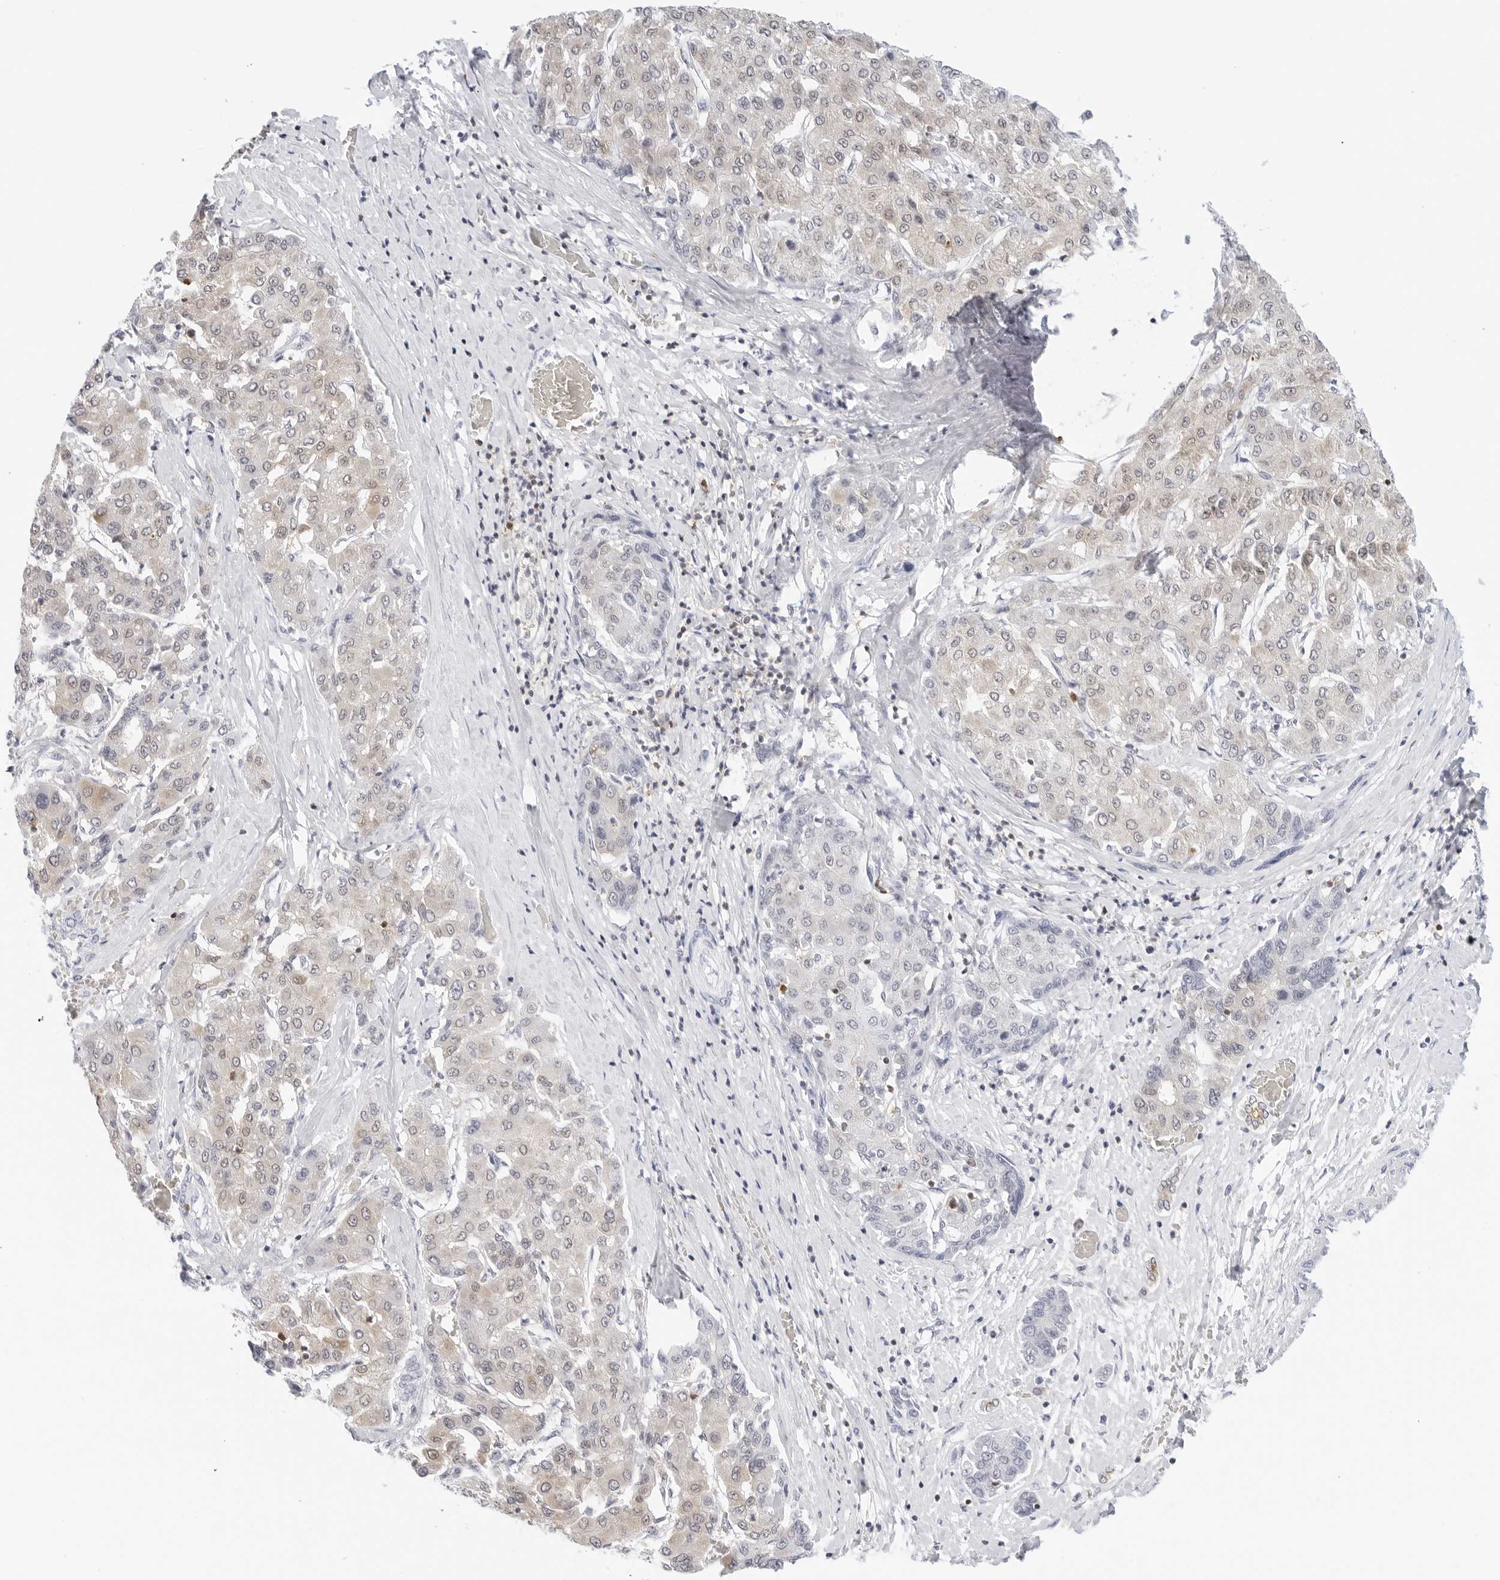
{"staining": {"intensity": "weak", "quantity": ">75%", "location": "cytoplasmic/membranous"}, "tissue": "liver cancer", "cell_type": "Tumor cells", "image_type": "cancer", "snomed": [{"axis": "morphology", "description": "Carcinoma, Hepatocellular, NOS"}, {"axis": "topography", "description": "Liver"}], "caption": "Immunohistochemistry of liver hepatocellular carcinoma exhibits low levels of weak cytoplasmic/membranous expression in approximately >75% of tumor cells. (Brightfield microscopy of DAB IHC at high magnification).", "gene": "SLC9A3R1", "patient": {"sex": "male", "age": 65}}